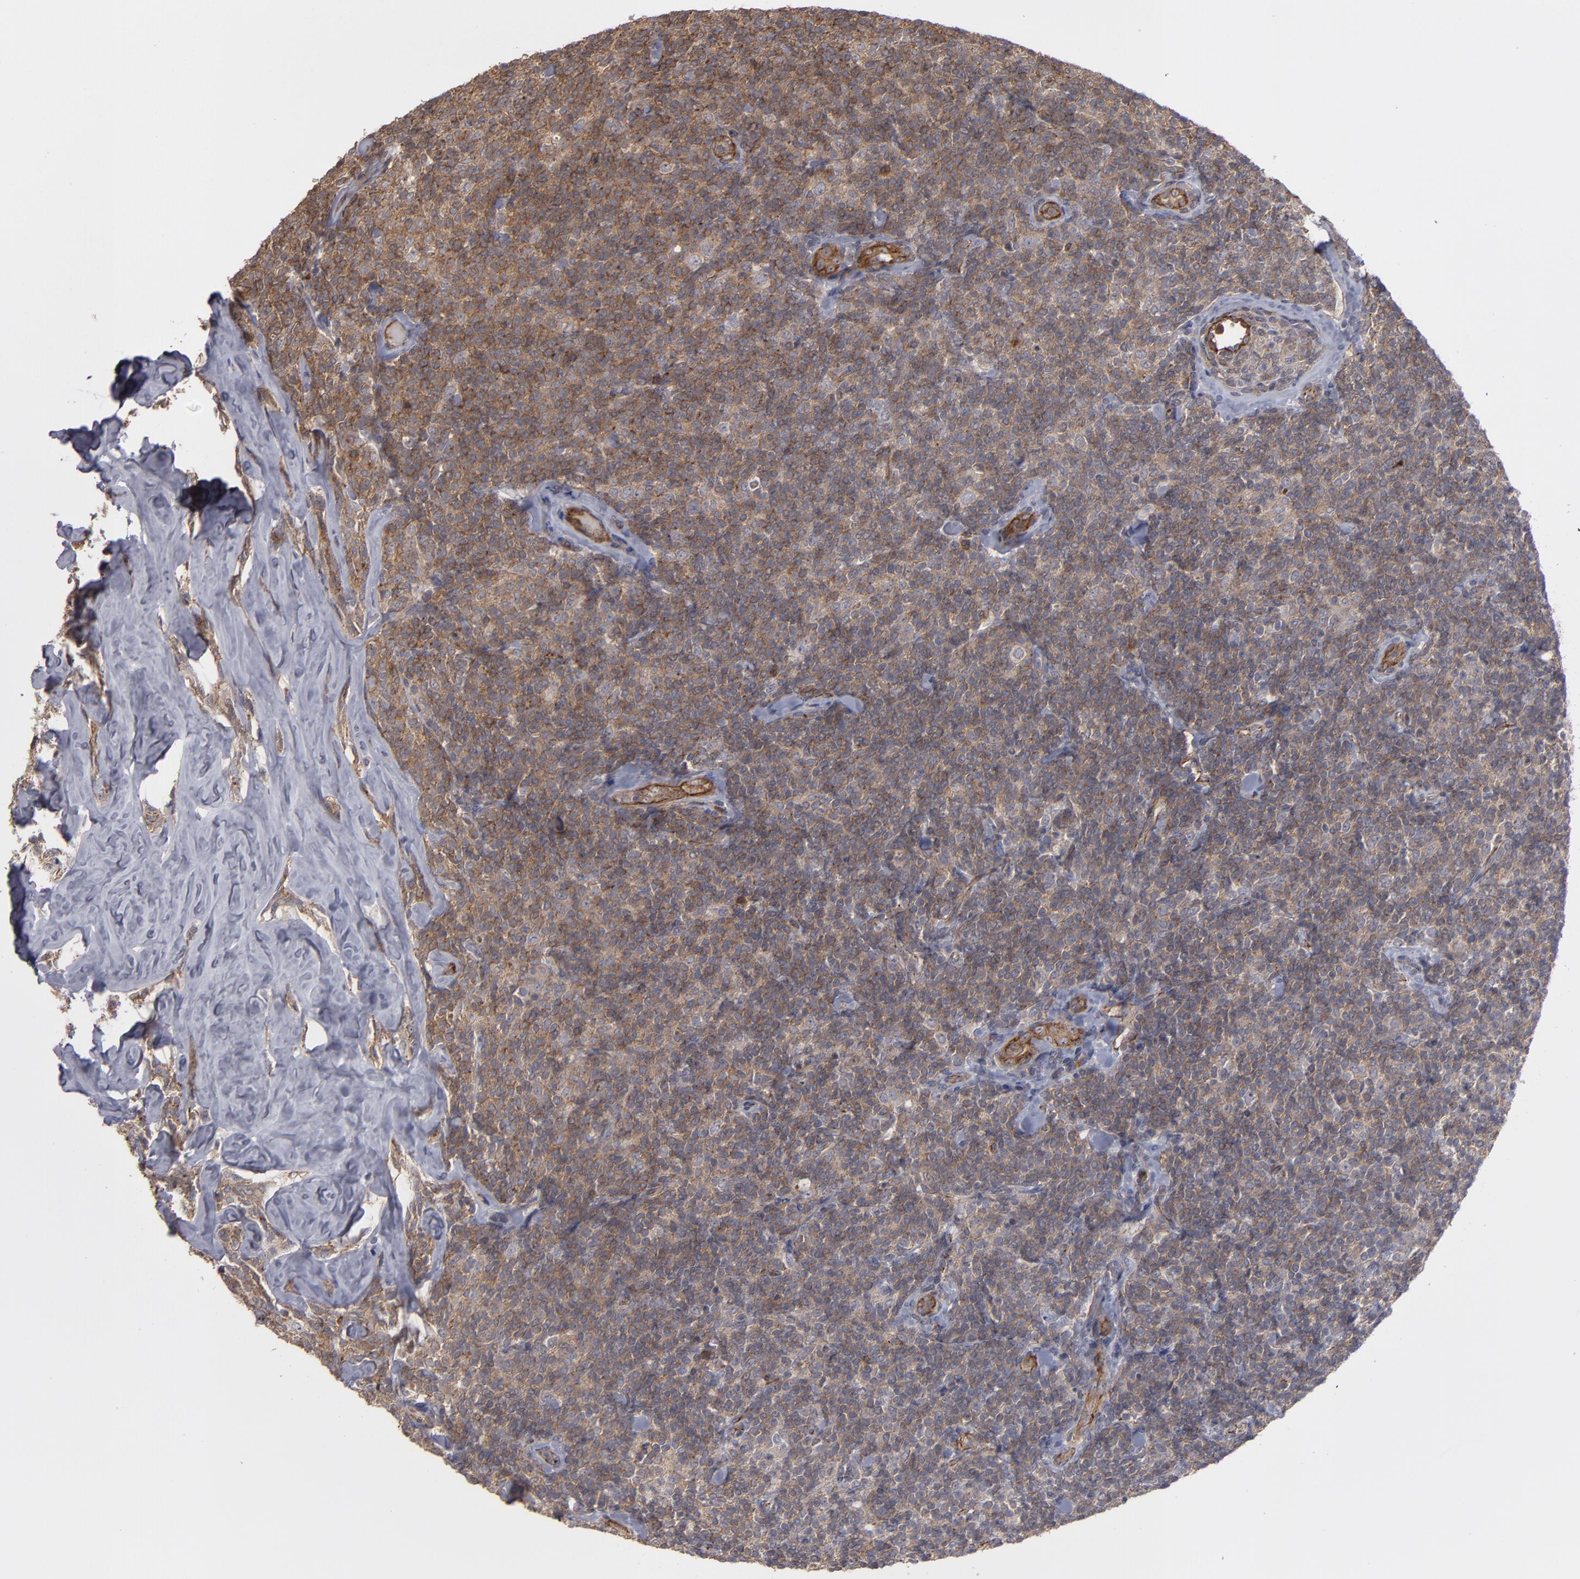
{"staining": {"intensity": "moderate", "quantity": "25%-75%", "location": "cytoplasmic/membranous"}, "tissue": "lymphoma", "cell_type": "Tumor cells", "image_type": "cancer", "snomed": [{"axis": "morphology", "description": "Malignant lymphoma, non-Hodgkin's type, Low grade"}, {"axis": "topography", "description": "Lymph node"}], "caption": "Moderate cytoplasmic/membranous protein expression is seen in about 25%-75% of tumor cells in lymphoma. (Brightfield microscopy of DAB IHC at high magnification).", "gene": "TJP1", "patient": {"sex": "female", "age": 56}}